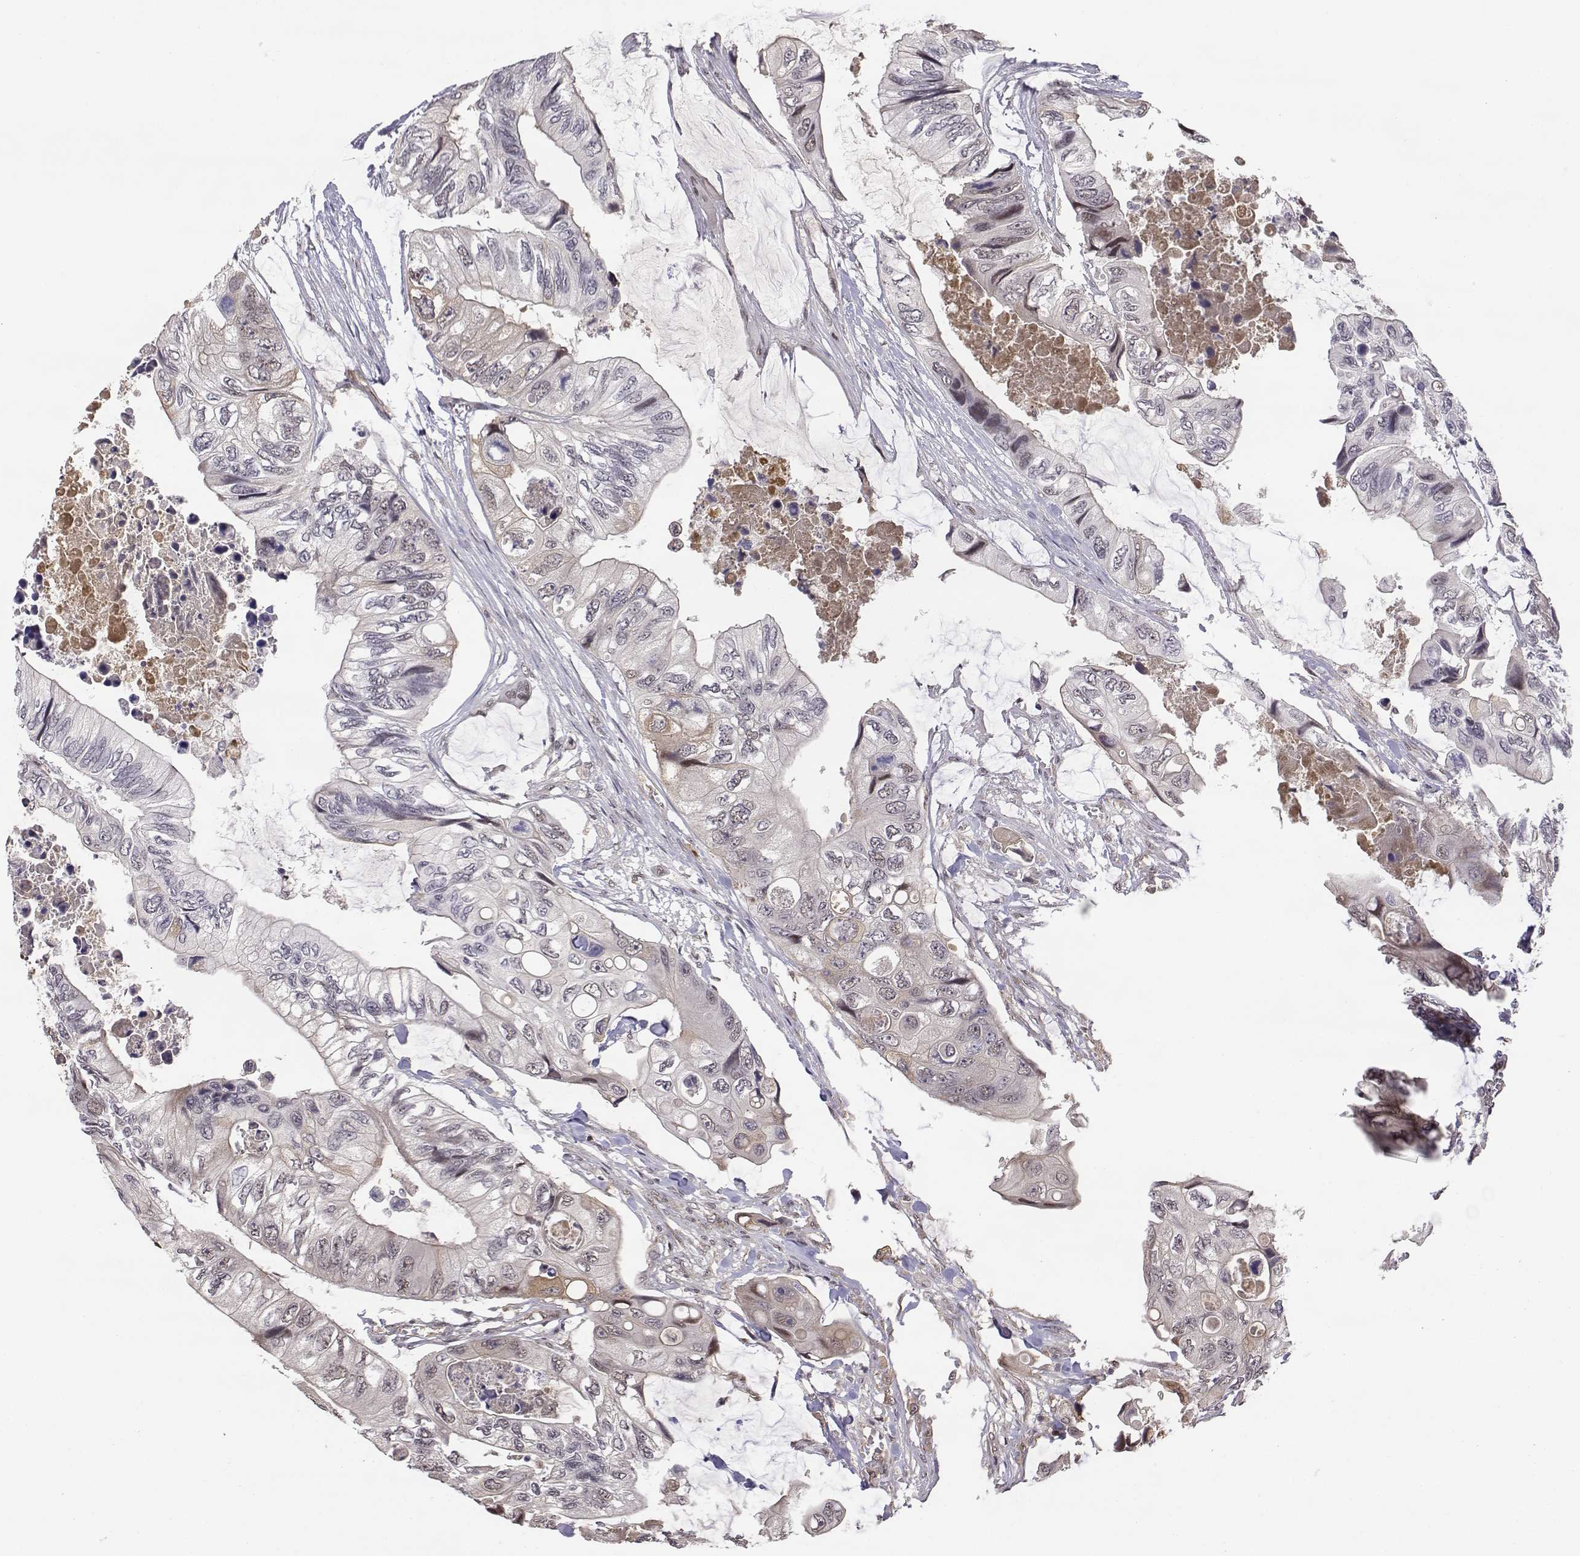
{"staining": {"intensity": "negative", "quantity": "none", "location": "none"}, "tissue": "colorectal cancer", "cell_type": "Tumor cells", "image_type": "cancer", "snomed": [{"axis": "morphology", "description": "Adenocarcinoma, NOS"}, {"axis": "topography", "description": "Rectum"}], "caption": "This is an IHC micrograph of adenocarcinoma (colorectal). There is no positivity in tumor cells.", "gene": "ITGA7", "patient": {"sex": "male", "age": 63}}